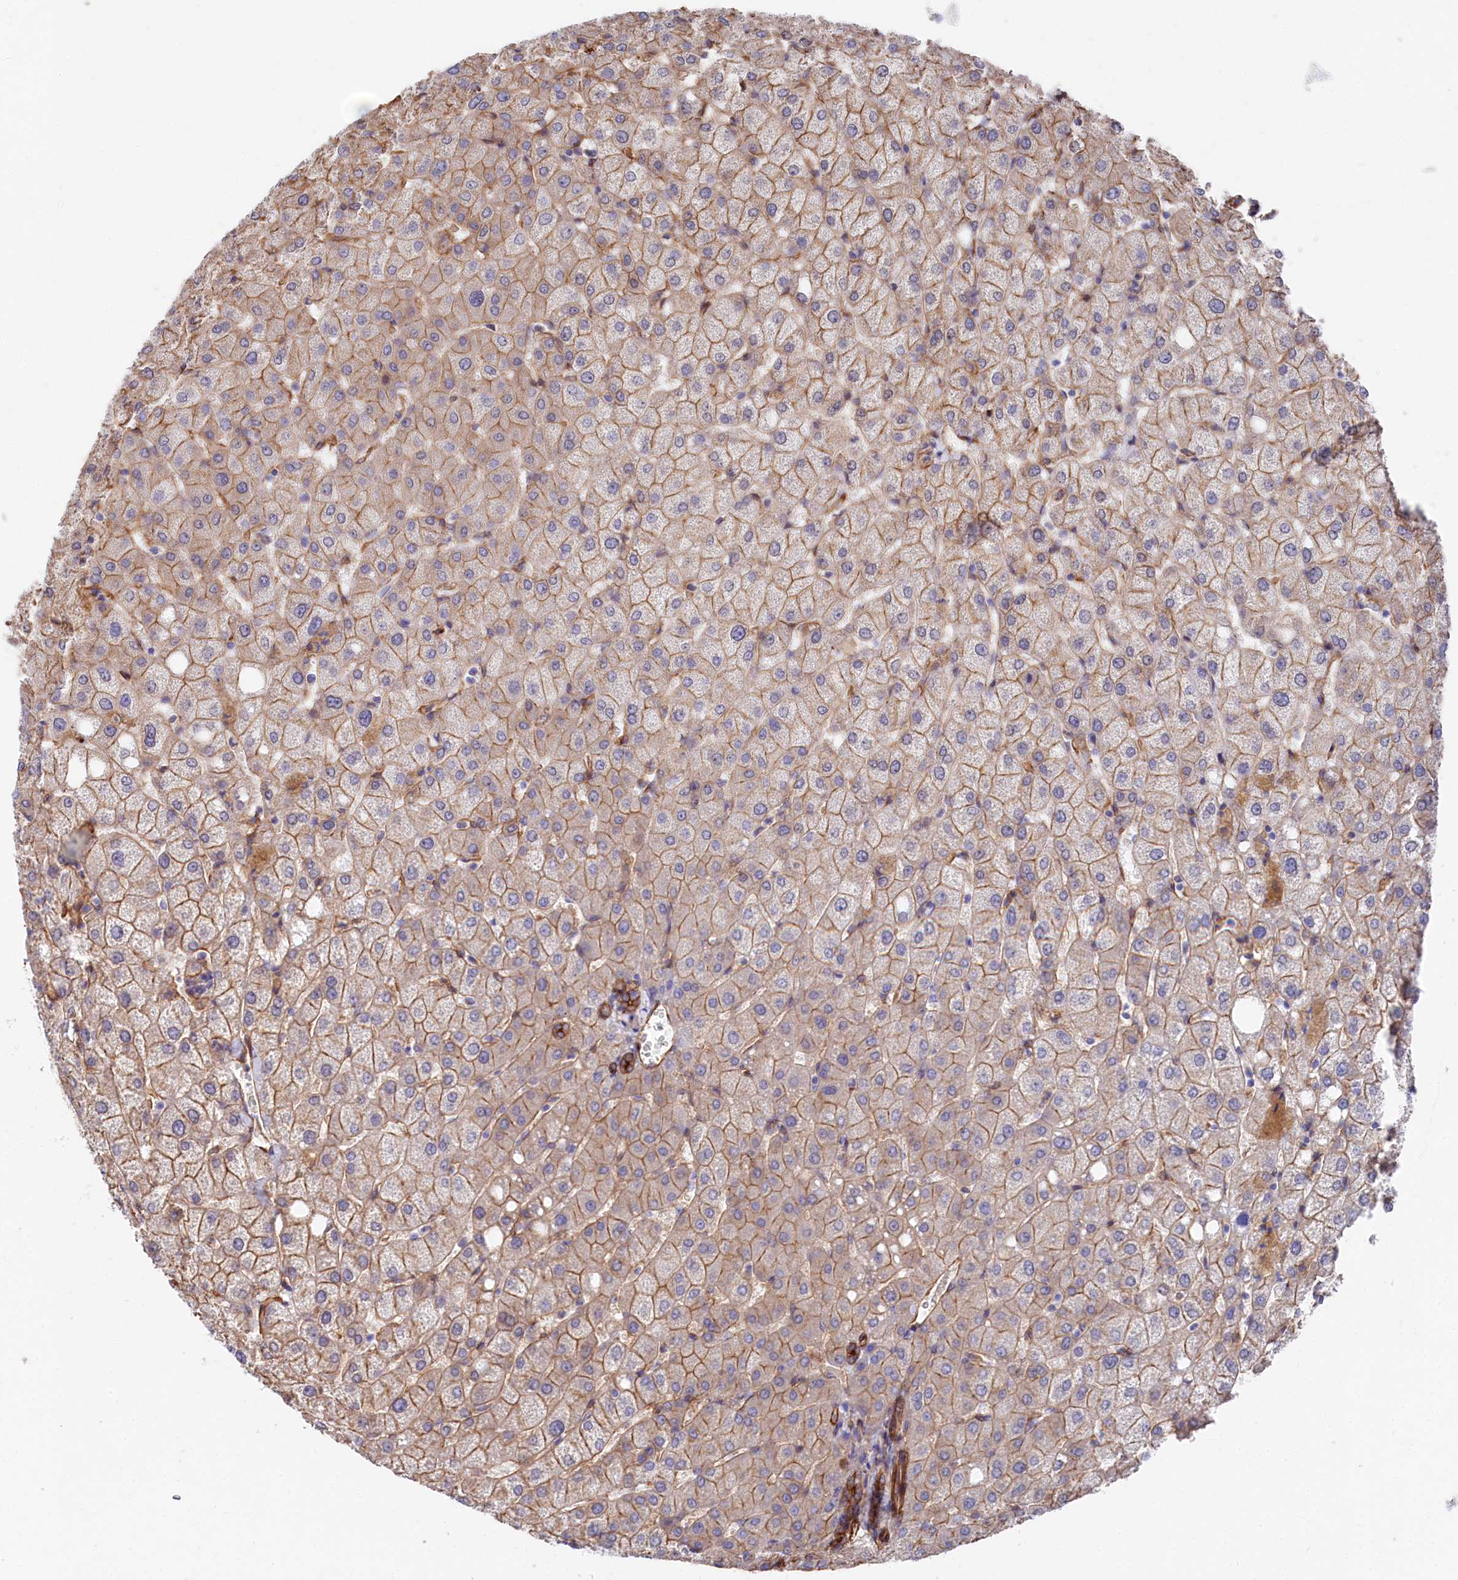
{"staining": {"intensity": "moderate", "quantity": ">75%", "location": "cytoplasmic/membranous"}, "tissue": "liver", "cell_type": "Cholangiocytes", "image_type": "normal", "snomed": [{"axis": "morphology", "description": "Normal tissue, NOS"}, {"axis": "topography", "description": "Liver"}], "caption": "This image demonstrates IHC staining of unremarkable liver, with medium moderate cytoplasmic/membranous expression in approximately >75% of cholangiocytes.", "gene": "TNKS1BP1", "patient": {"sex": "female", "age": 54}}